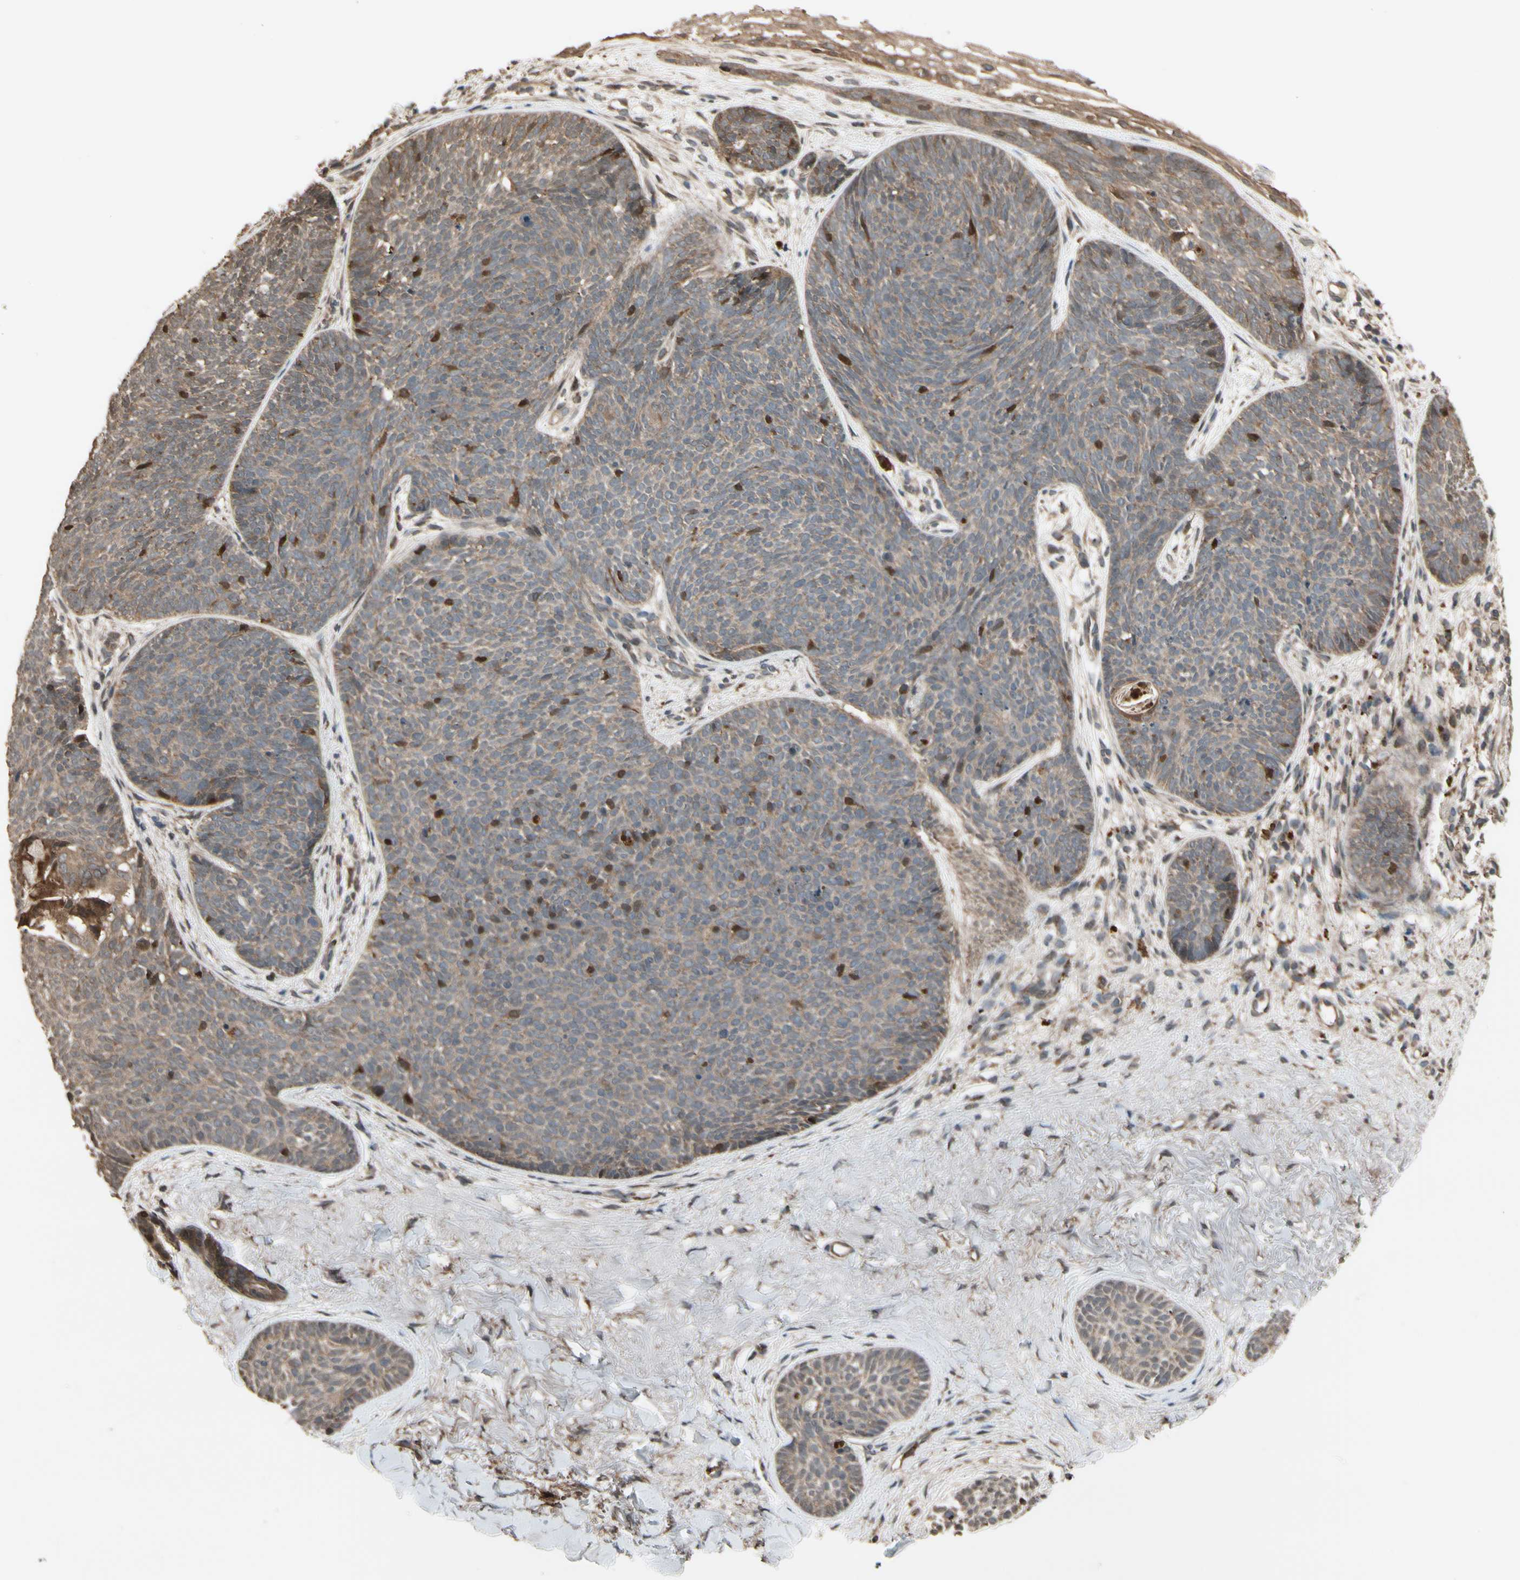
{"staining": {"intensity": "weak", "quantity": ">75%", "location": "cytoplasmic/membranous"}, "tissue": "skin cancer", "cell_type": "Tumor cells", "image_type": "cancer", "snomed": [{"axis": "morphology", "description": "Basal cell carcinoma"}, {"axis": "topography", "description": "Skin"}], "caption": "Protein staining of skin basal cell carcinoma tissue displays weak cytoplasmic/membranous expression in approximately >75% of tumor cells.", "gene": "CSF1R", "patient": {"sex": "female", "age": 70}}